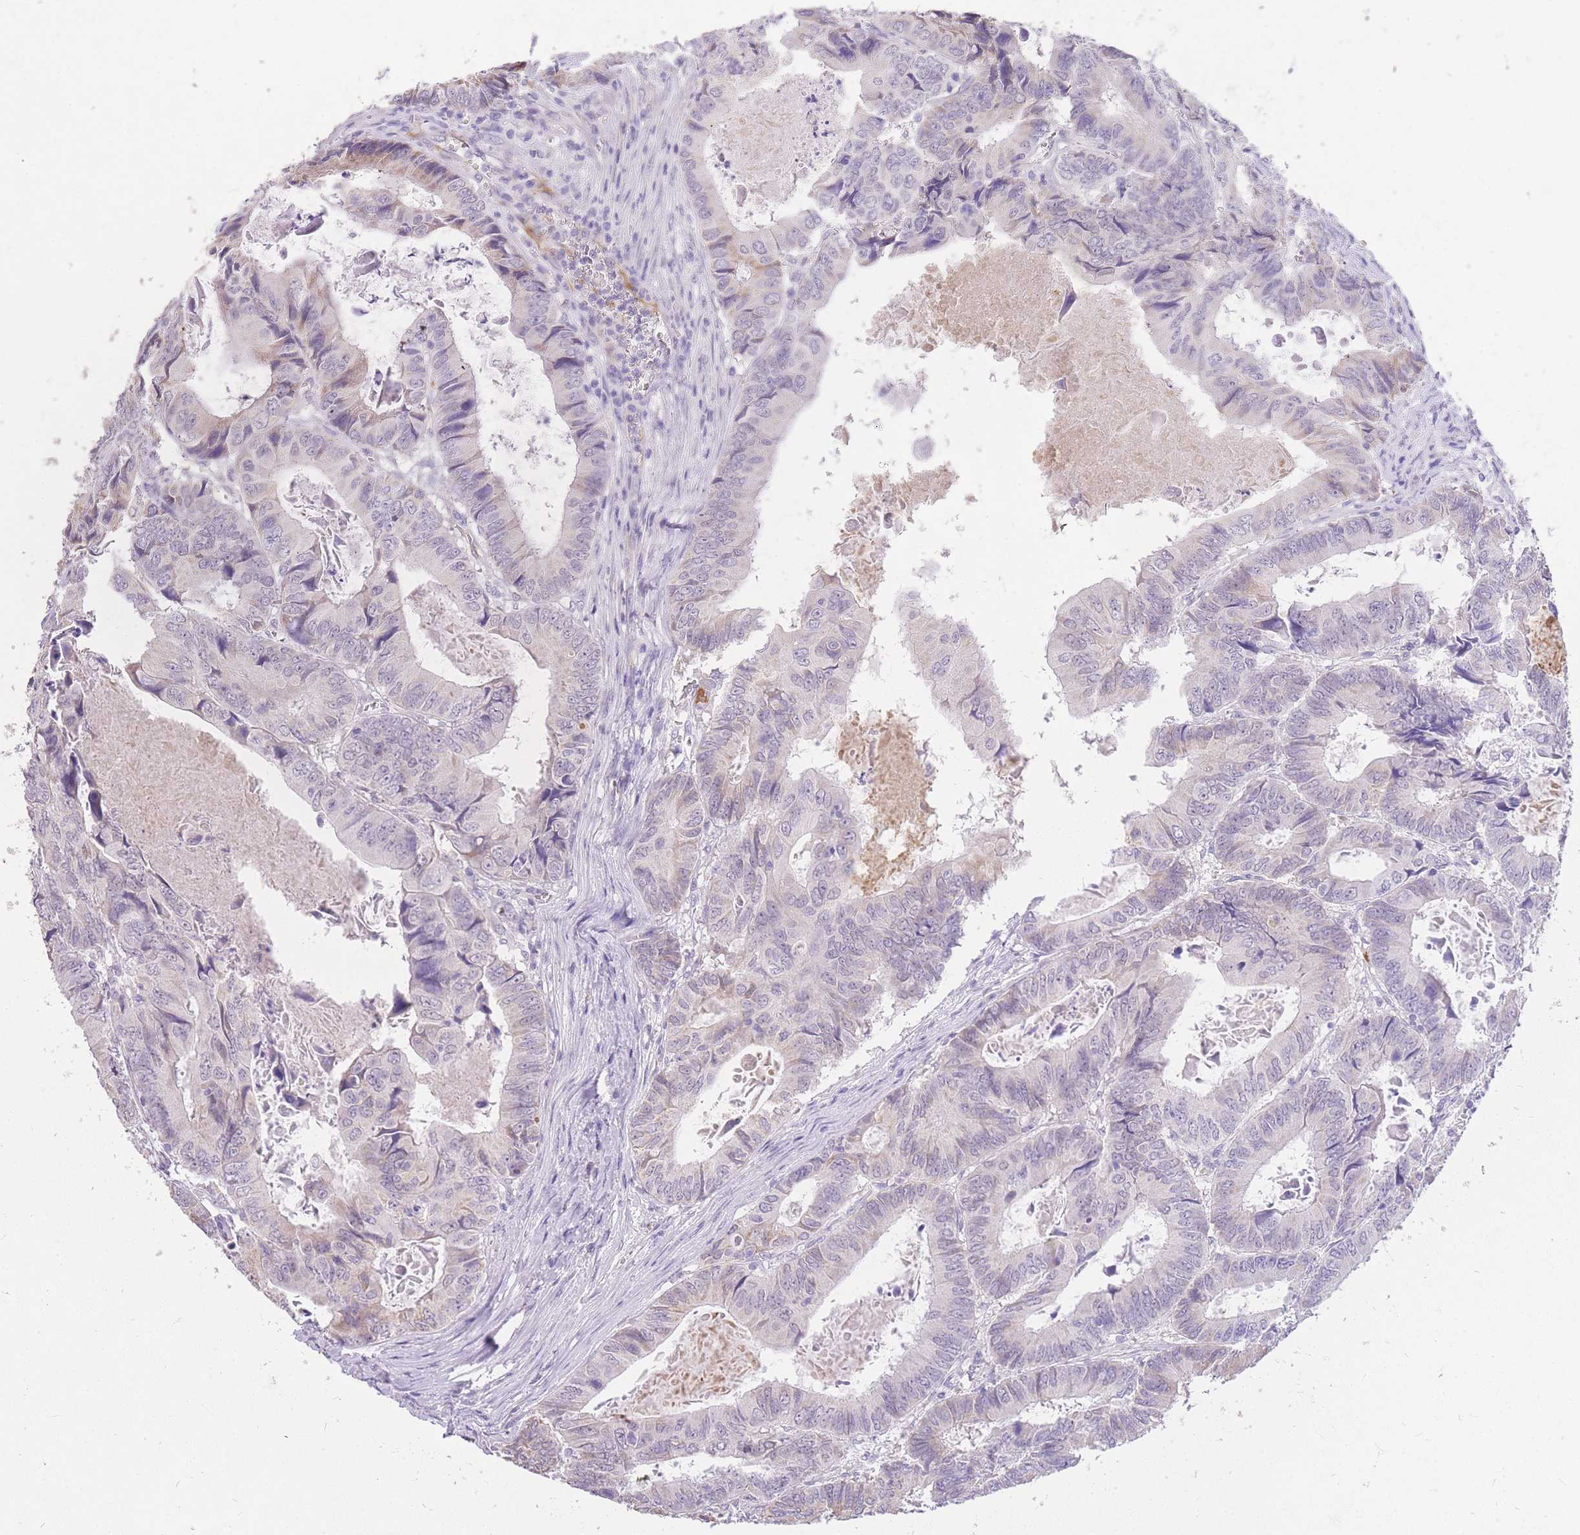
{"staining": {"intensity": "negative", "quantity": "none", "location": "none"}, "tissue": "colorectal cancer", "cell_type": "Tumor cells", "image_type": "cancer", "snomed": [{"axis": "morphology", "description": "Adenocarcinoma, NOS"}, {"axis": "topography", "description": "Colon"}], "caption": "An image of human colorectal adenocarcinoma is negative for staining in tumor cells. The staining is performed using DAB brown chromogen with nuclei counter-stained in using hematoxylin.", "gene": "C2orf88", "patient": {"sex": "male", "age": 85}}